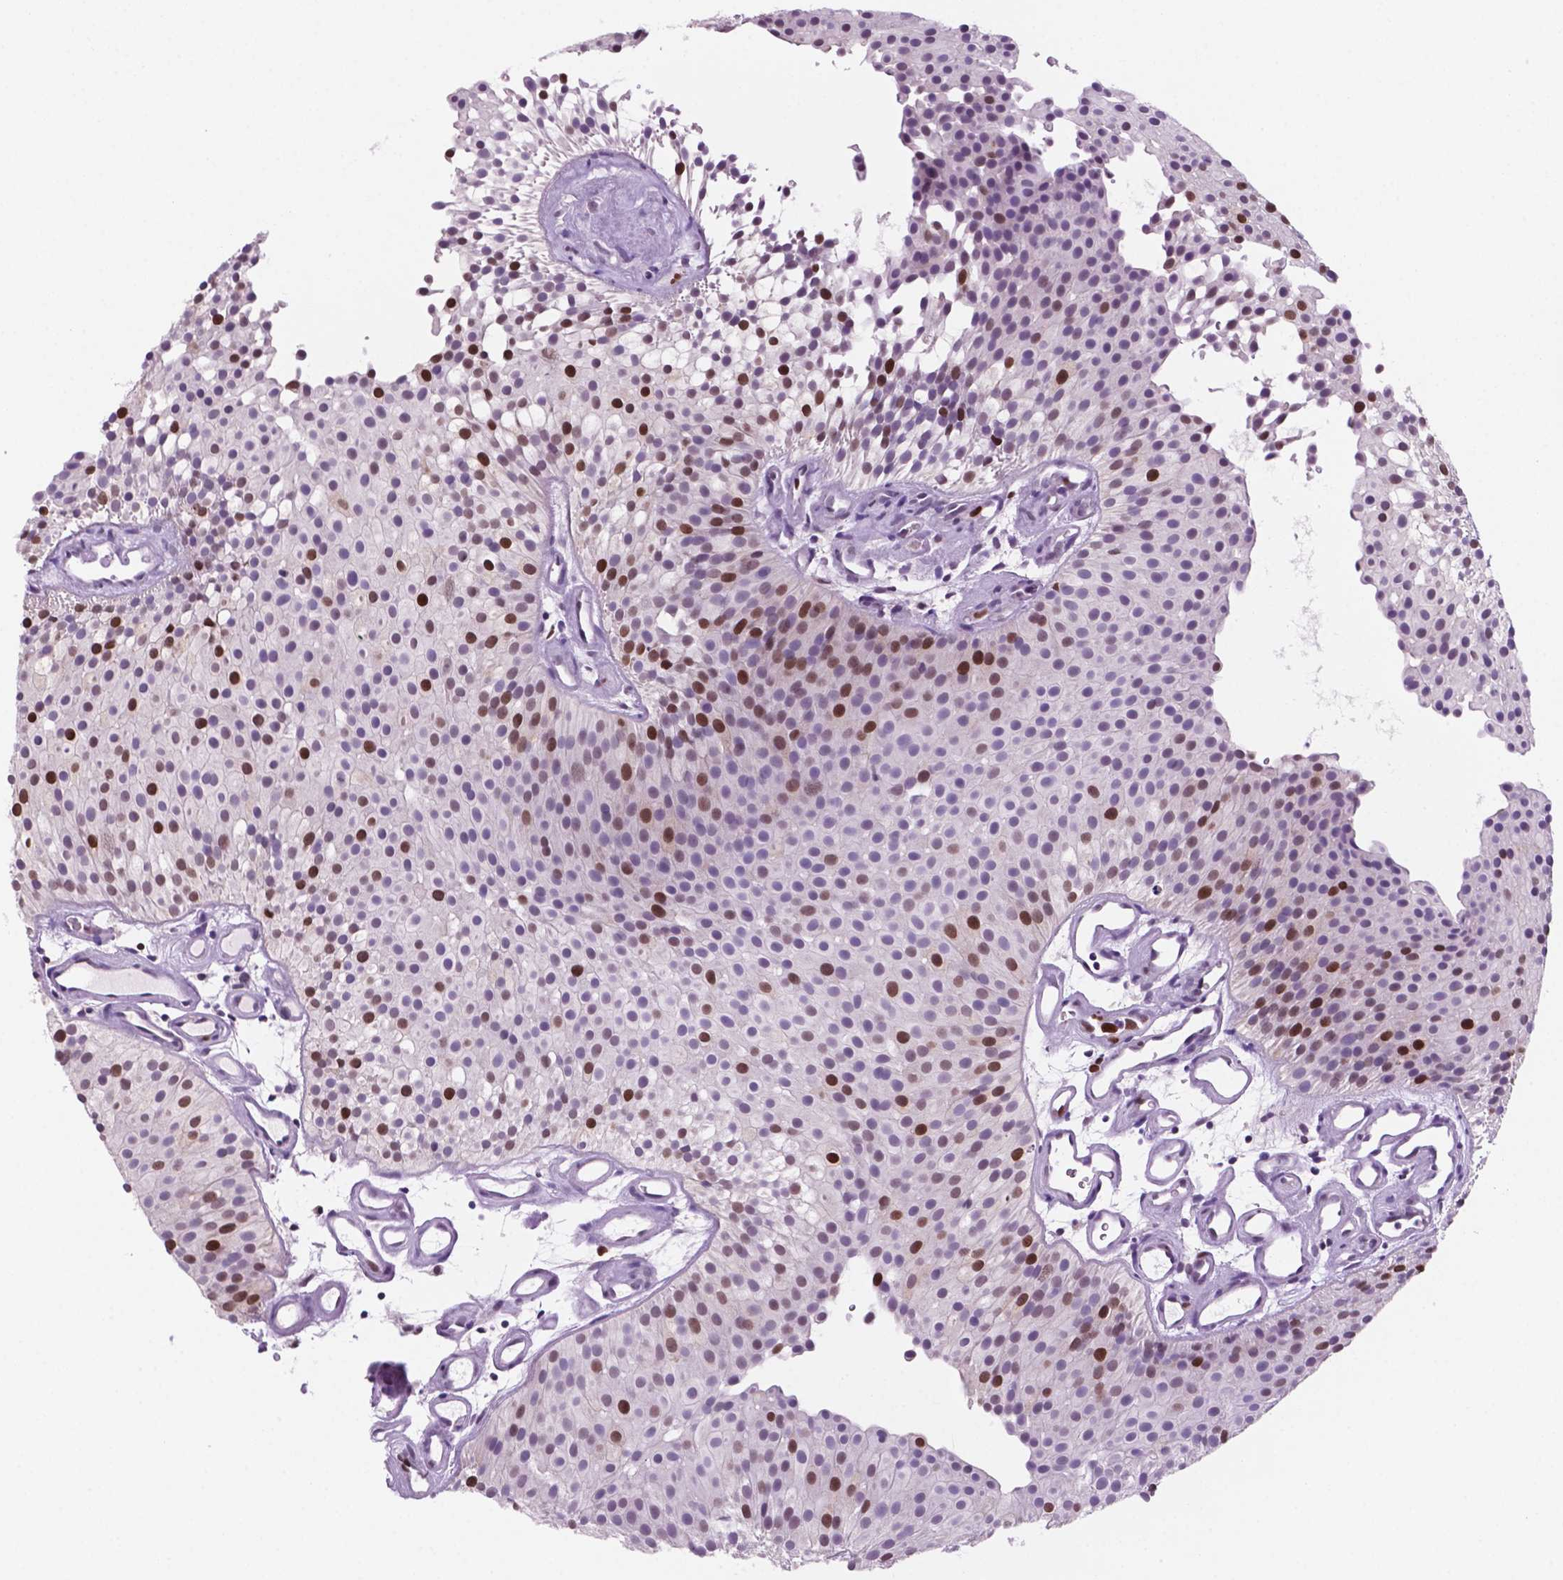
{"staining": {"intensity": "strong", "quantity": "25%-75%", "location": "nuclear"}, "tissue": "urothelial cancer", "cell_type": "Tumor cells", "image_type": "cancer", "snomed": [{"axis": "morphology", "description": "Urothelial carcinoma, Low grade"}, {"axis": "topography", "description": "Urinary bladder"}], "caption": "This image displays immunohistochemistry (IHC) staining of human low-grade urothelial carcinoma, with high strong nuclear positivity in about 25%-75% of tumor cells.", "gene": "NCAPH2", "patient": {"sex": "female", "age": 87}}